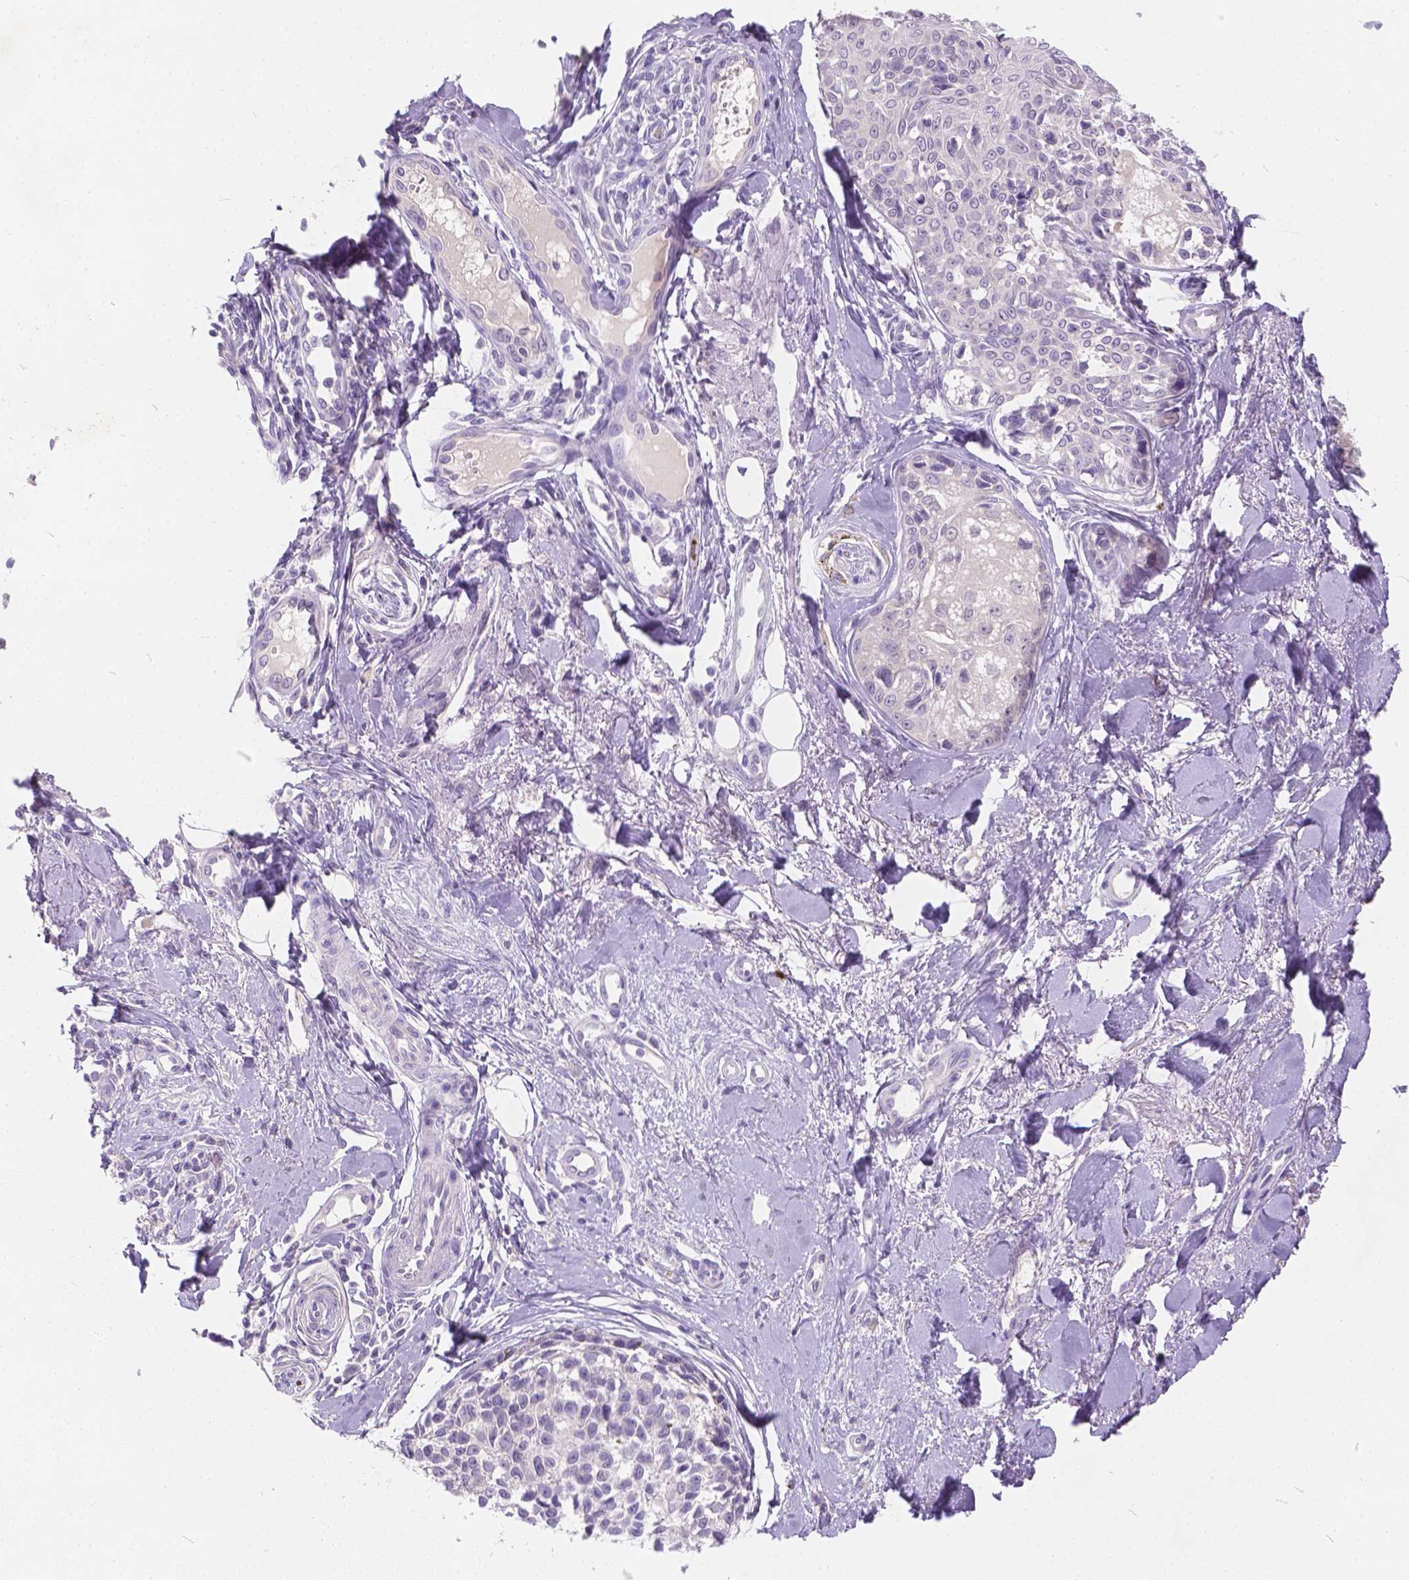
{"staining": {"intensity": "negative", "quantity": "none", "location": "none"}, "tissue": "melanoma", "cell_type": "Tumor cells", "image_type": "cancer", "snomed": [{"axis": "morphology", "description": "Malignant melanoma, NOS"}, {"axis": "topography", "description": "Skin"}], "caption": "IHC of human malignant melanoma reveals no staining in tumor cells.", "gene": "PEX11G", "patient": {"sex": "female", "age": 86}}